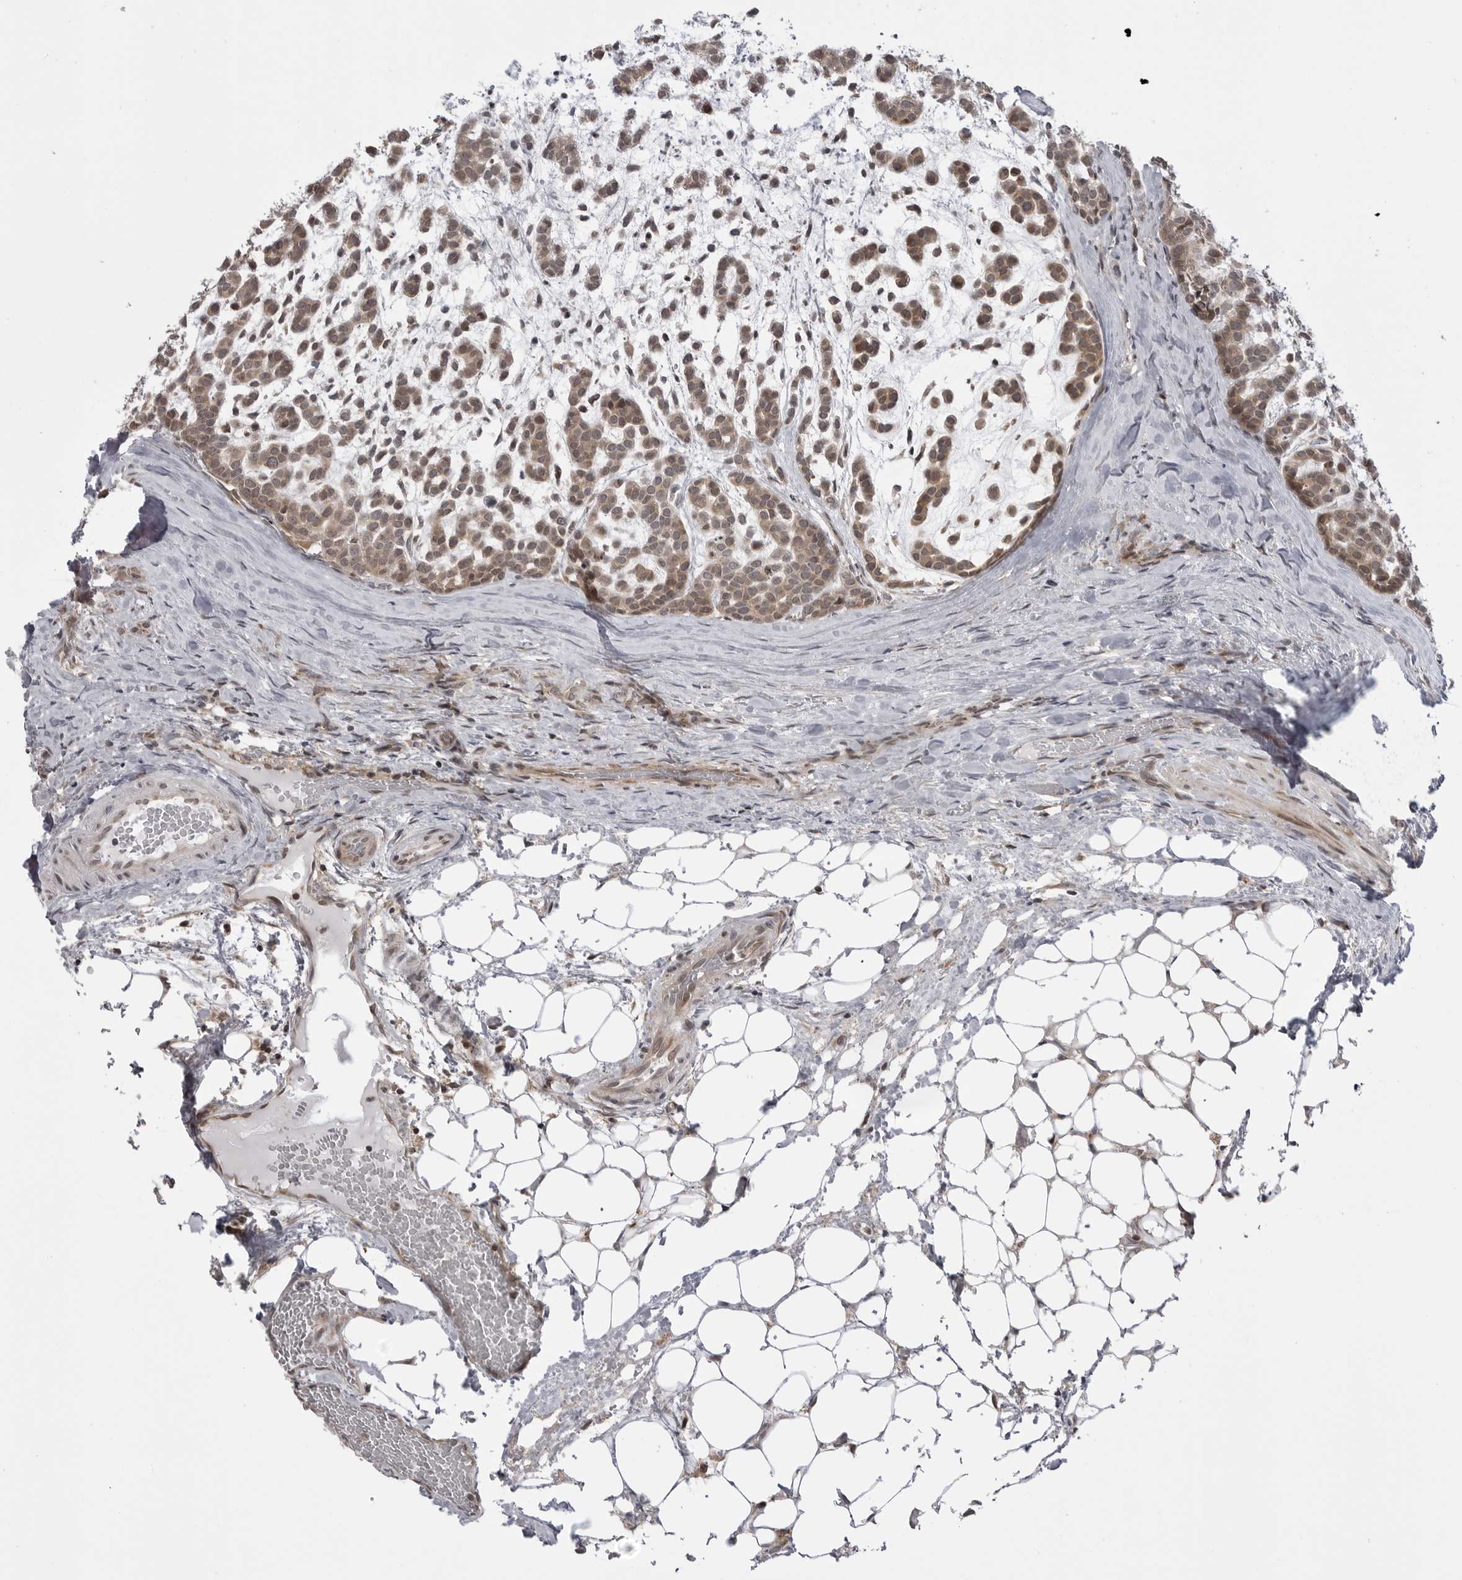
{"staining": {"intensity": "moderate", "quantity": ">75%", "location": "cytoplasmic/membranous"}, "tissue": "head and neck cancer", "cell_type": "Tumor cells", "image_type": "cancer", "snomed": [{"axis": "morphology", "description": "Adenocarcinoma, NOS"}, {"axis": "morphology", "description": "Adenoma, NOS"}, {"axis": "topography", "description": "Head-Neck"}], "caption": "Adenocarcinoma (head and neck) was stained to show a protein in brown. There is medium levels of moderate cytoplasmic/membranous positivity in about >75% of tumor cells. Nuclei are stained in blue.", "gene": "PTK2B", "patient": {"sex": "female", "age": 55}}